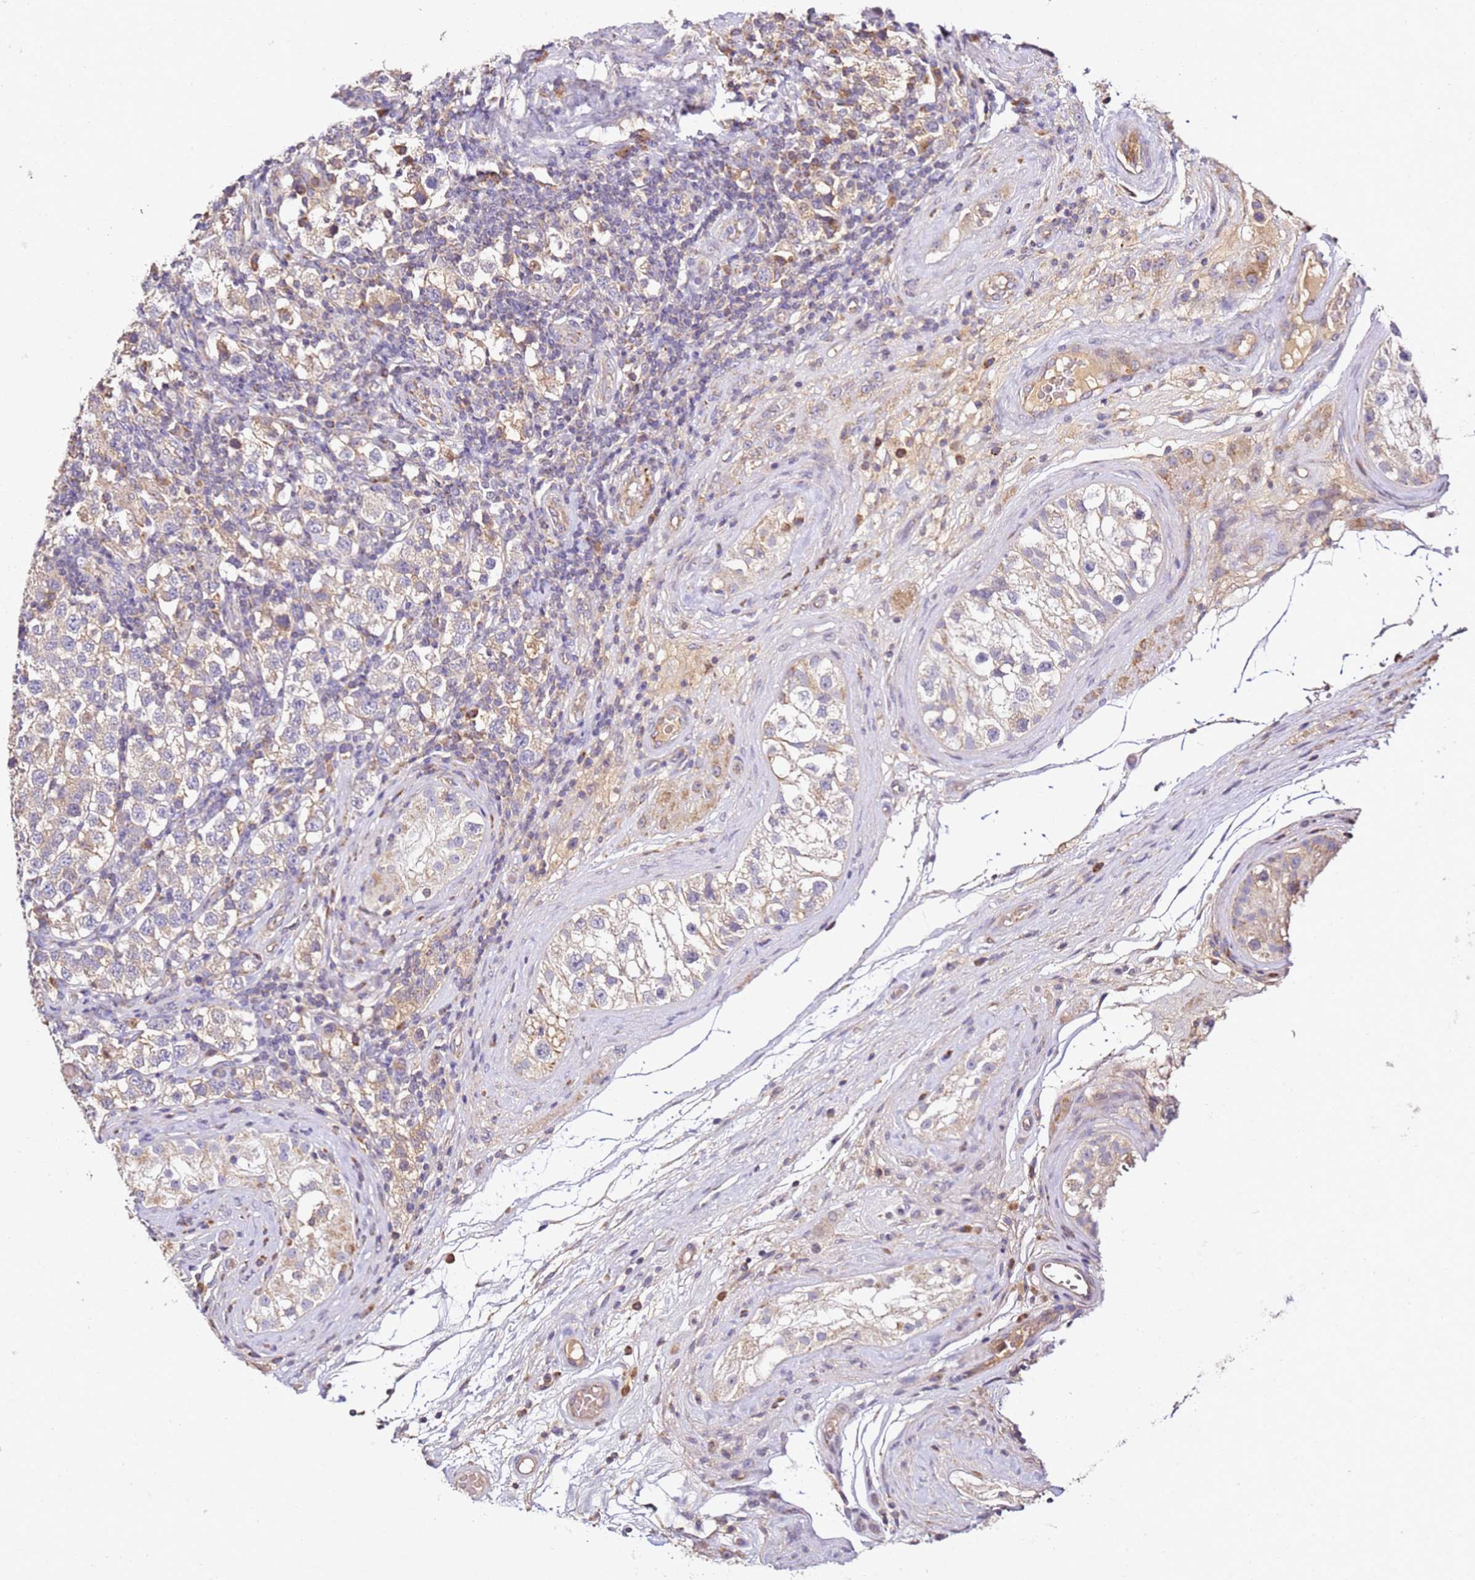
{"staining": {"intensity": "weak", "quantity": "25%-75%", "location": "cytoplasmic/membranous"}, "tissue": "testis cancer", "cell_type": "Tumor cells", "image_type": "cancer", "snomed": [{"axis": "morphology", "description": "Seminoma, NOS"}, {"axis": "topography", "description": "Testis"}], "caption": "The immunohistochemical stain shows weak cytoplasmic/membranous staining in tumor cells of seminoma (testis) tissue. The protein is shown in brown color, while the nuclei are stained blue.", "gene": "OR2B11", "patient": {"sex": "male", "age": 34}}